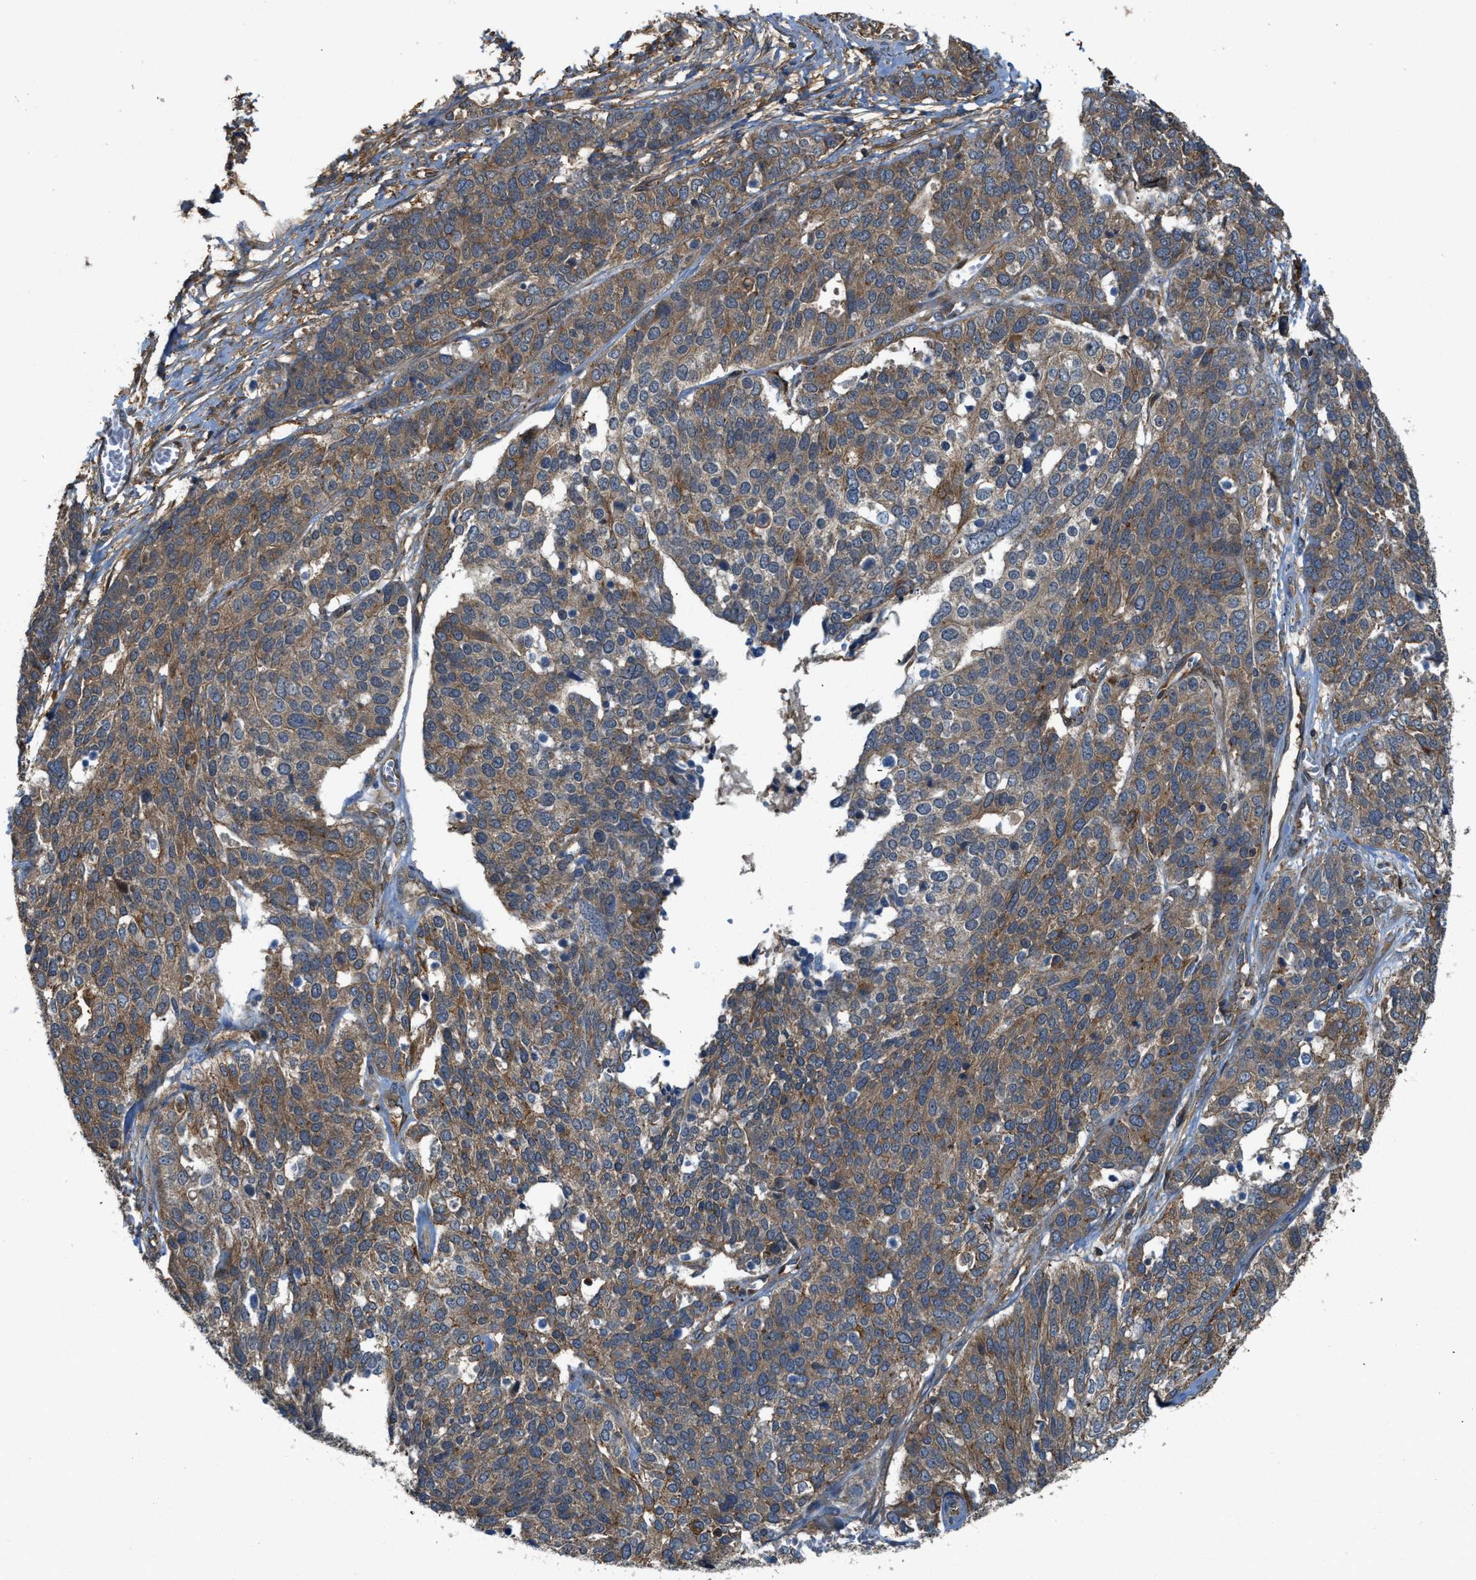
{"staining": {"intensity": "moderate", "quantity": ">75%", "location": "cytoplasmic/membranous"}, "tissue": "ovarian cancer", "cell_type": "Tumor cells", "image_type": "cancer", "snomed": [{"axis": "morphology", "description": "Cystadenocarcinoma, serous, NOS"}, {"axis": "topography", "description": "Ovary"}], "caption": "Immunohistochemistry histopathology image of ovarian cancer (serous cystadenocarcinoma) stained for a protein (brown), which exhibits medium levels of moderate cytoplasmic/membranous positivity in approximately >75% of tumor cells.", "gene": "BAG4", "patient": {"sex": "female", "age": 44}}